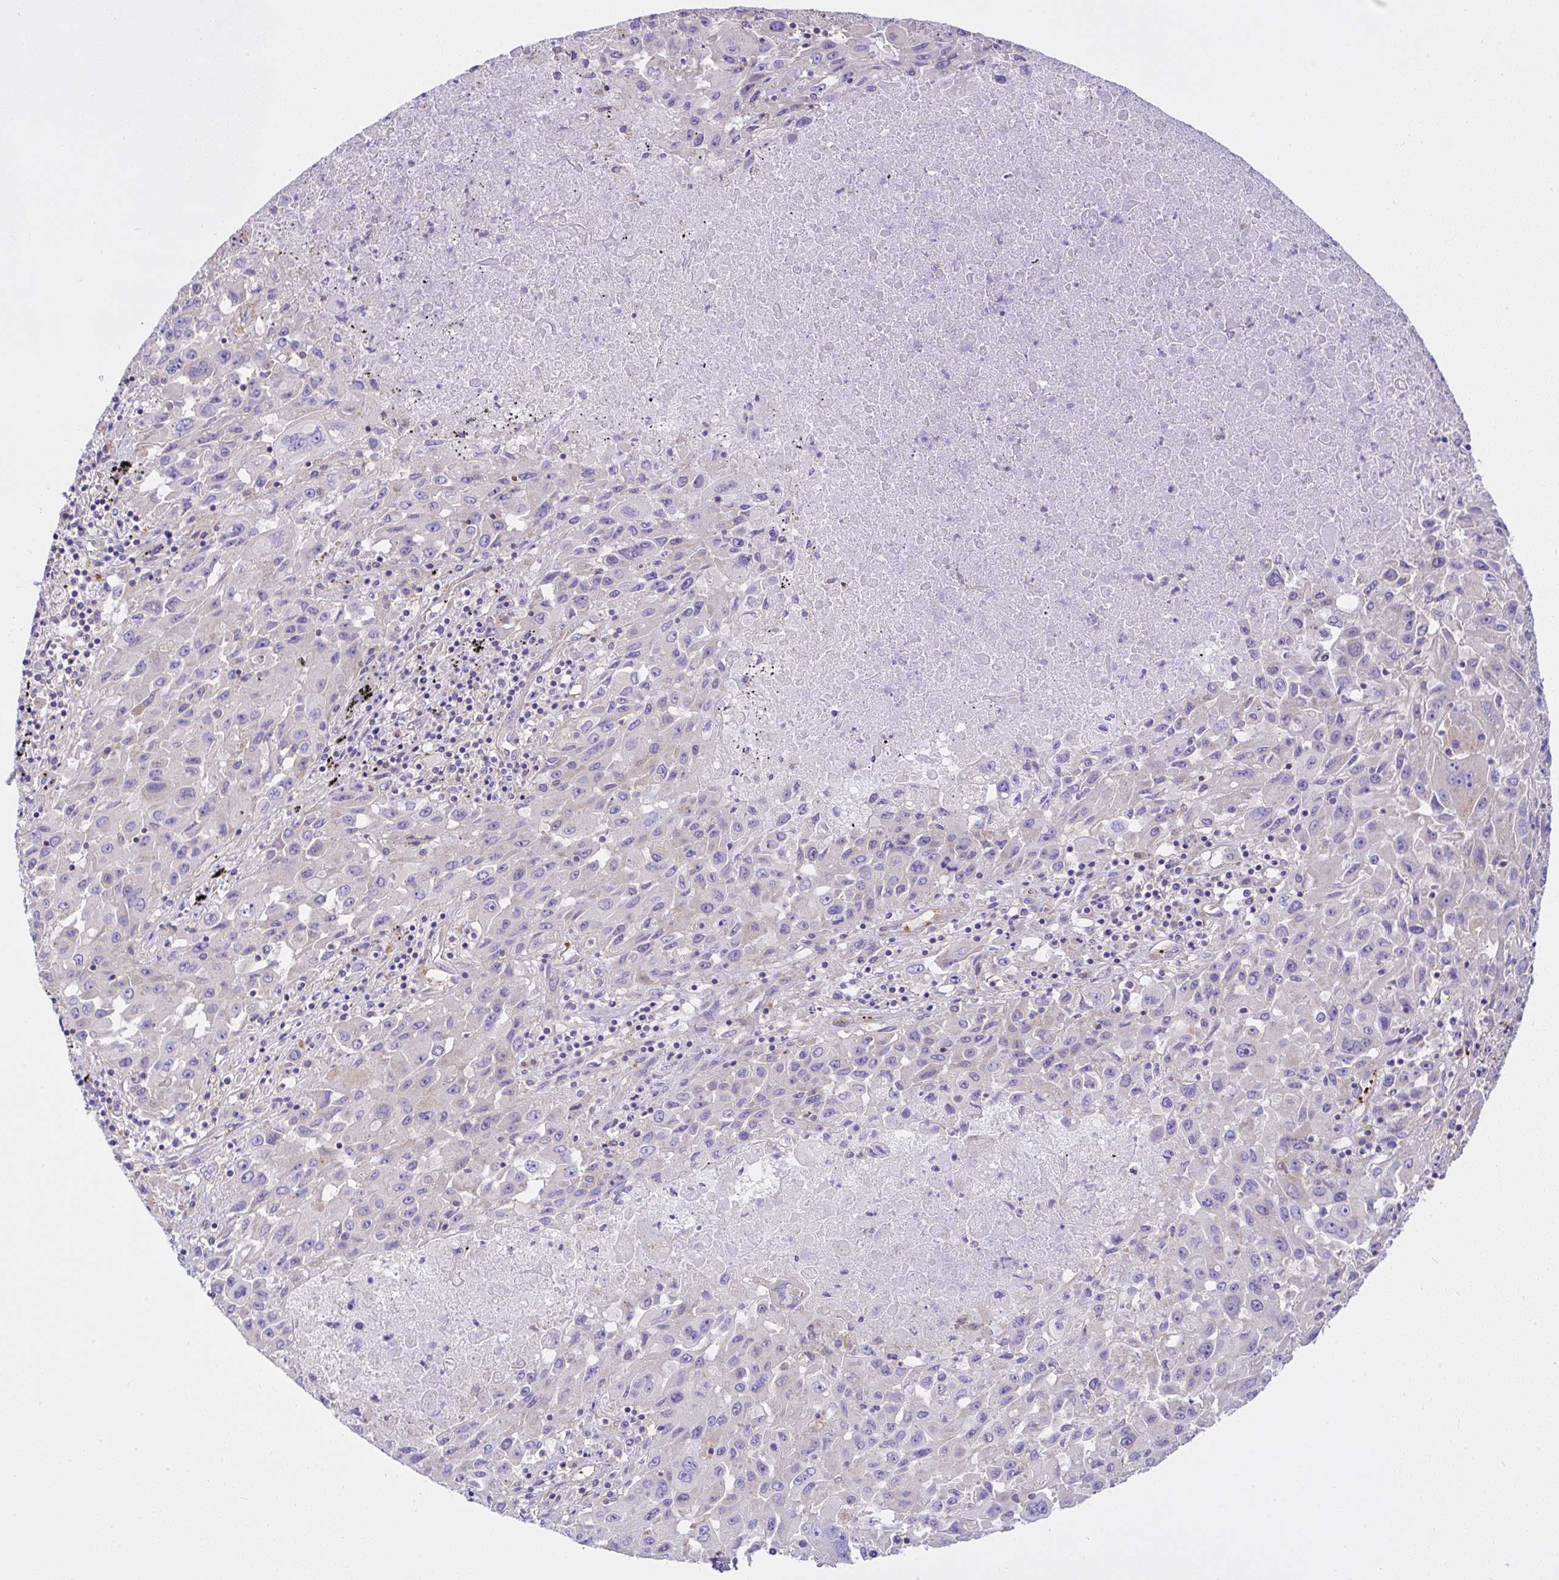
{"staining": {"intensity": "negative", "quantity": "none", "location": "none"}, "tissue": "lung cancer", "cell_type": "Tumor cells", "image_type": "cancer", "snomed": [{"axis": "morphology", "description": "Squamous cell carcinoma, NOS"}, {"axis": "topography", "description": "Lung"}], "caption": "Squamous cell carcinoma (lung) stained for a protein using IHC exhibits no positivity tumor cells.", "gene": "CCDC142", "patient": {"sex": "male", "age": 63}}